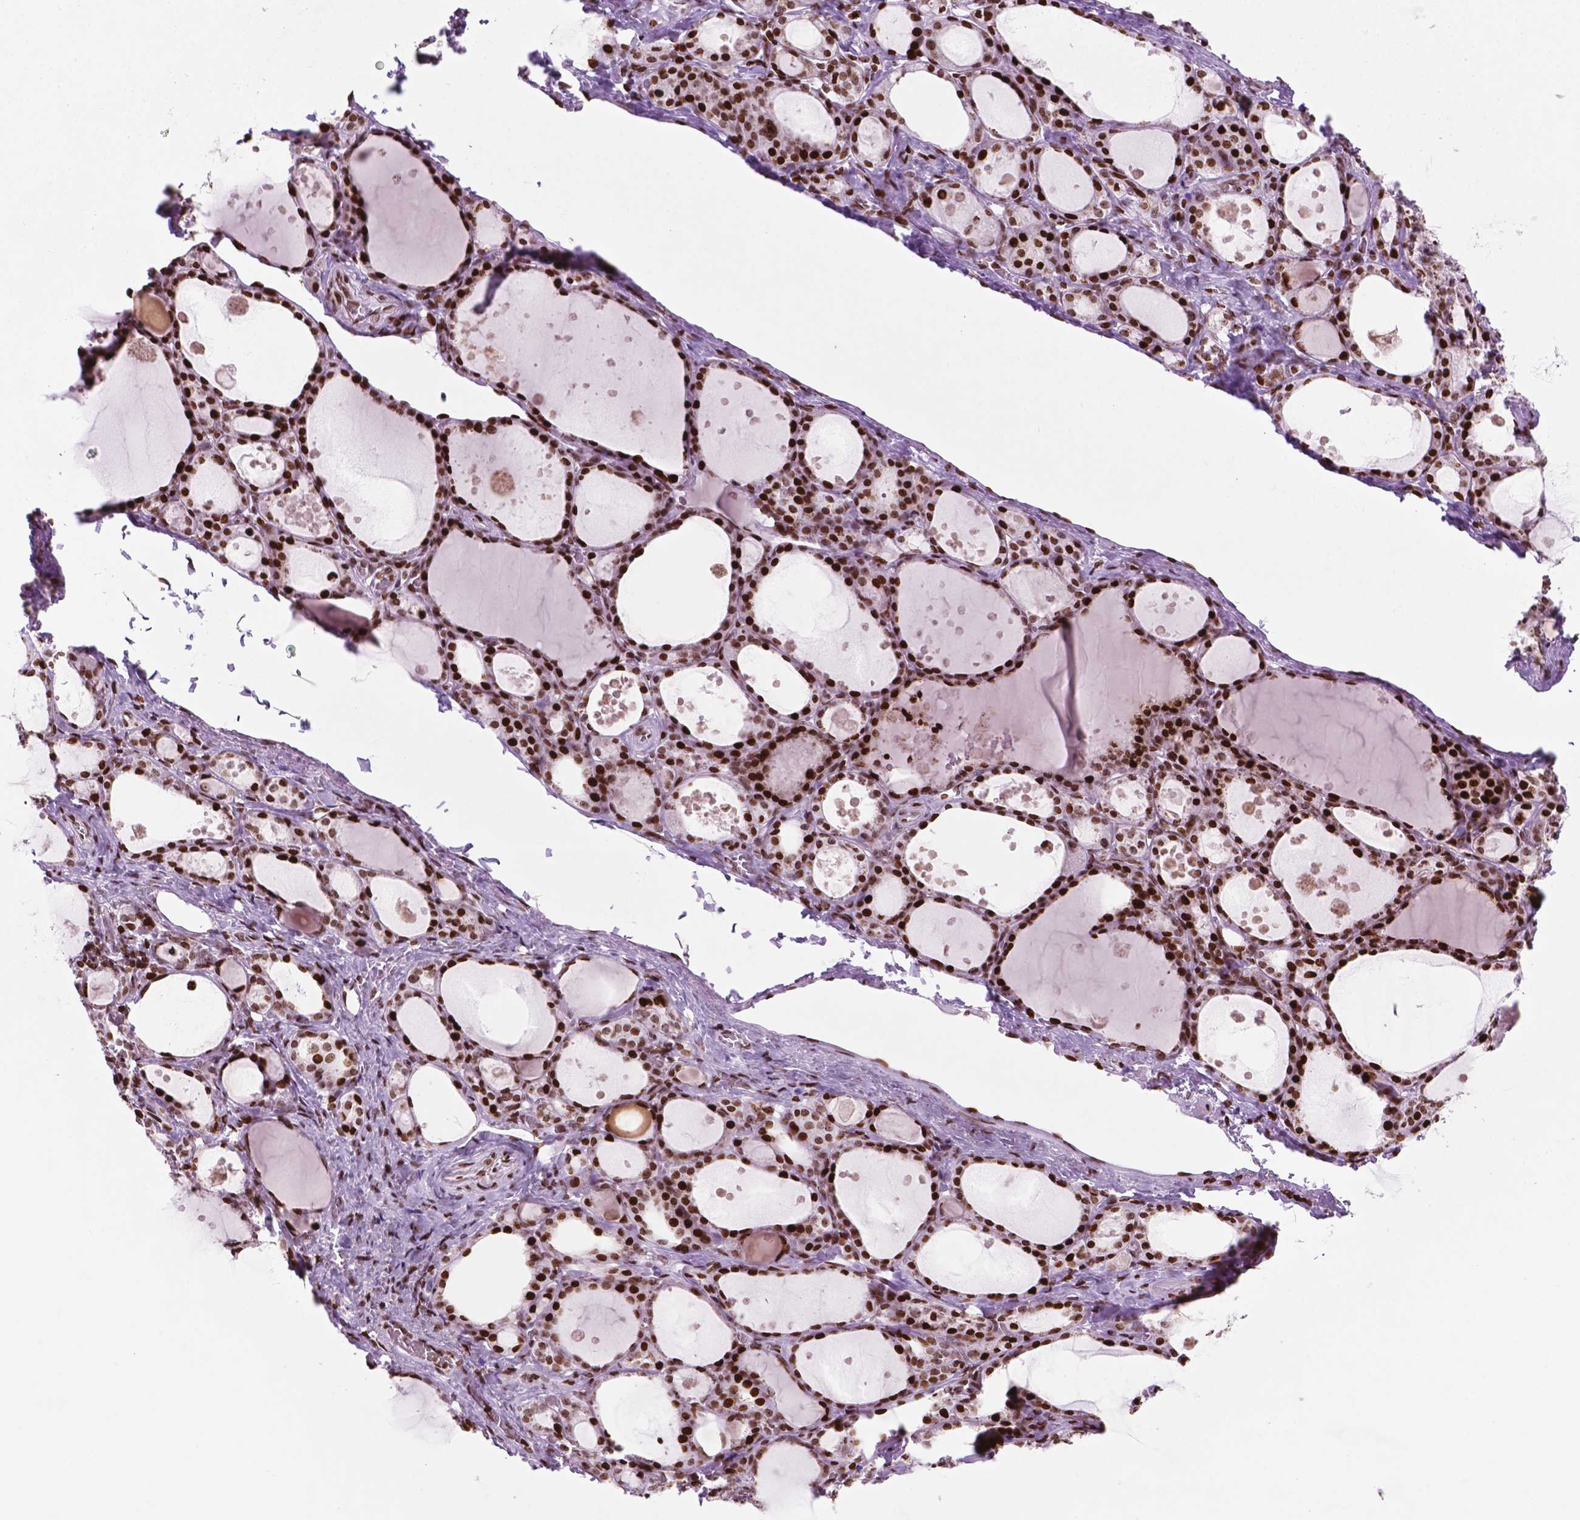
{"staining": {"intensity": "strong", "quantity": ">75%", "location": "nuclear"}, "tissue": "thyroid gland", "cell_type": "Glandular cells", "image_type": "normal", "snomed": [{"axis": "morphology", "description": "Normal tissue, NOS"}, {"axis": "topography", "description": "Thyroid gland"}], "caption": "Immunohistochemical staining of unremarkable human thyroid gland exhibits >75% levels of strong nuclear protein expression in approximately >75% of glandular cells. (DAB = brown stain, brightfield microscopy at high magnification).", "gene": "TMEM250", "patient": {"sex": "male", "age": 68}}